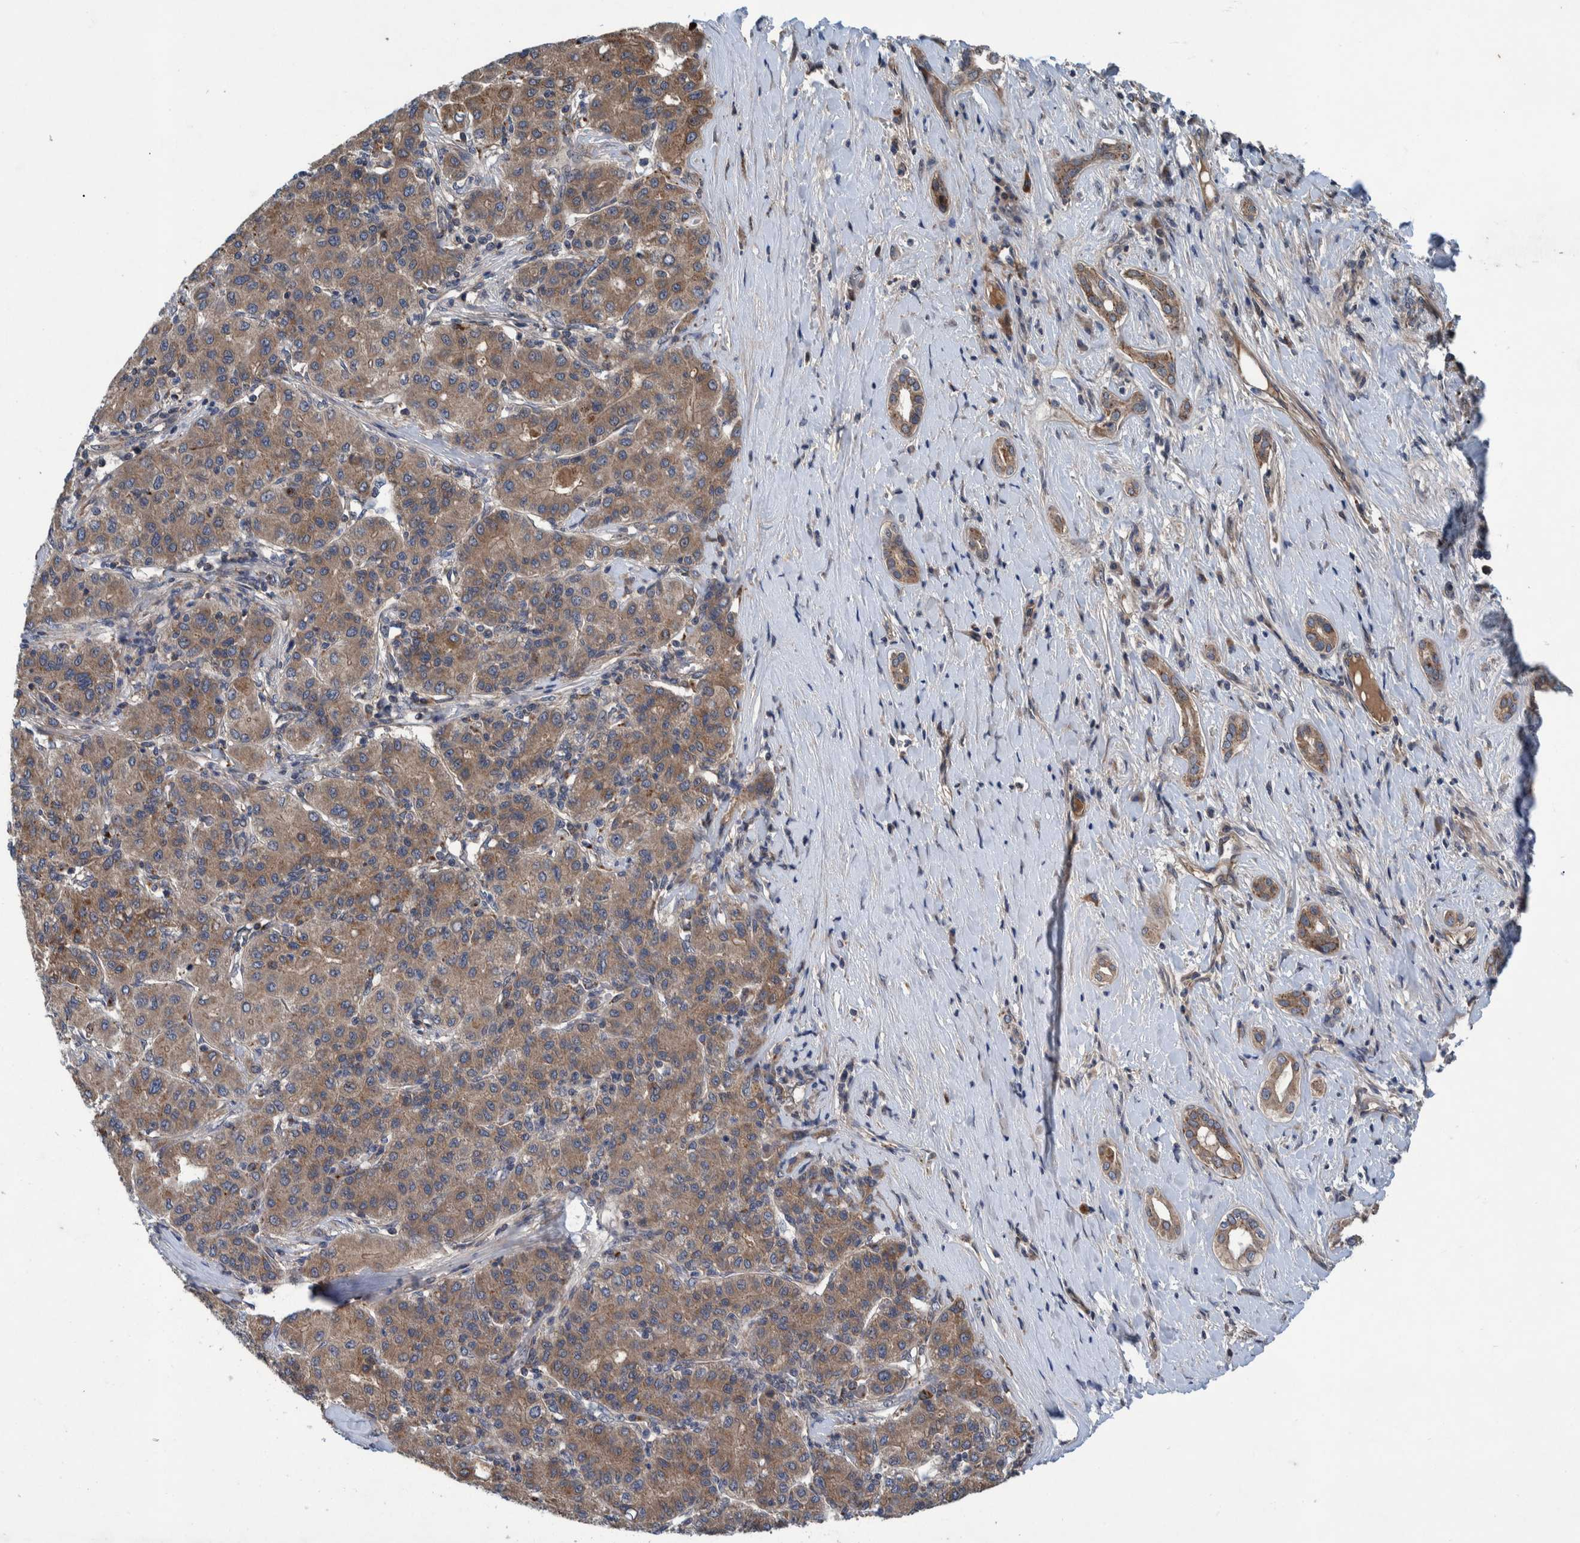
{"staining": {"intensity": "moderate", "quantity": ">75%", "location": "cytoplasmic/membranous"}, "tissue": "liver cancer", "cell_type": "Tumor cells", "image_type": "cancer", "snomed": [{"axis": "morphology", "description": "Carcinoma, Hepatocellular, NOS"}, {"axis": "topography", "description": "Liver"}], "caption": "A brown stain shows moderate cytoplasmic/membranous expression of a protein in human hepatocellular carcinoma (liver) tumor cells.", "gene": "ITIH3", "patient": {"sex": "male", "age": 65}}